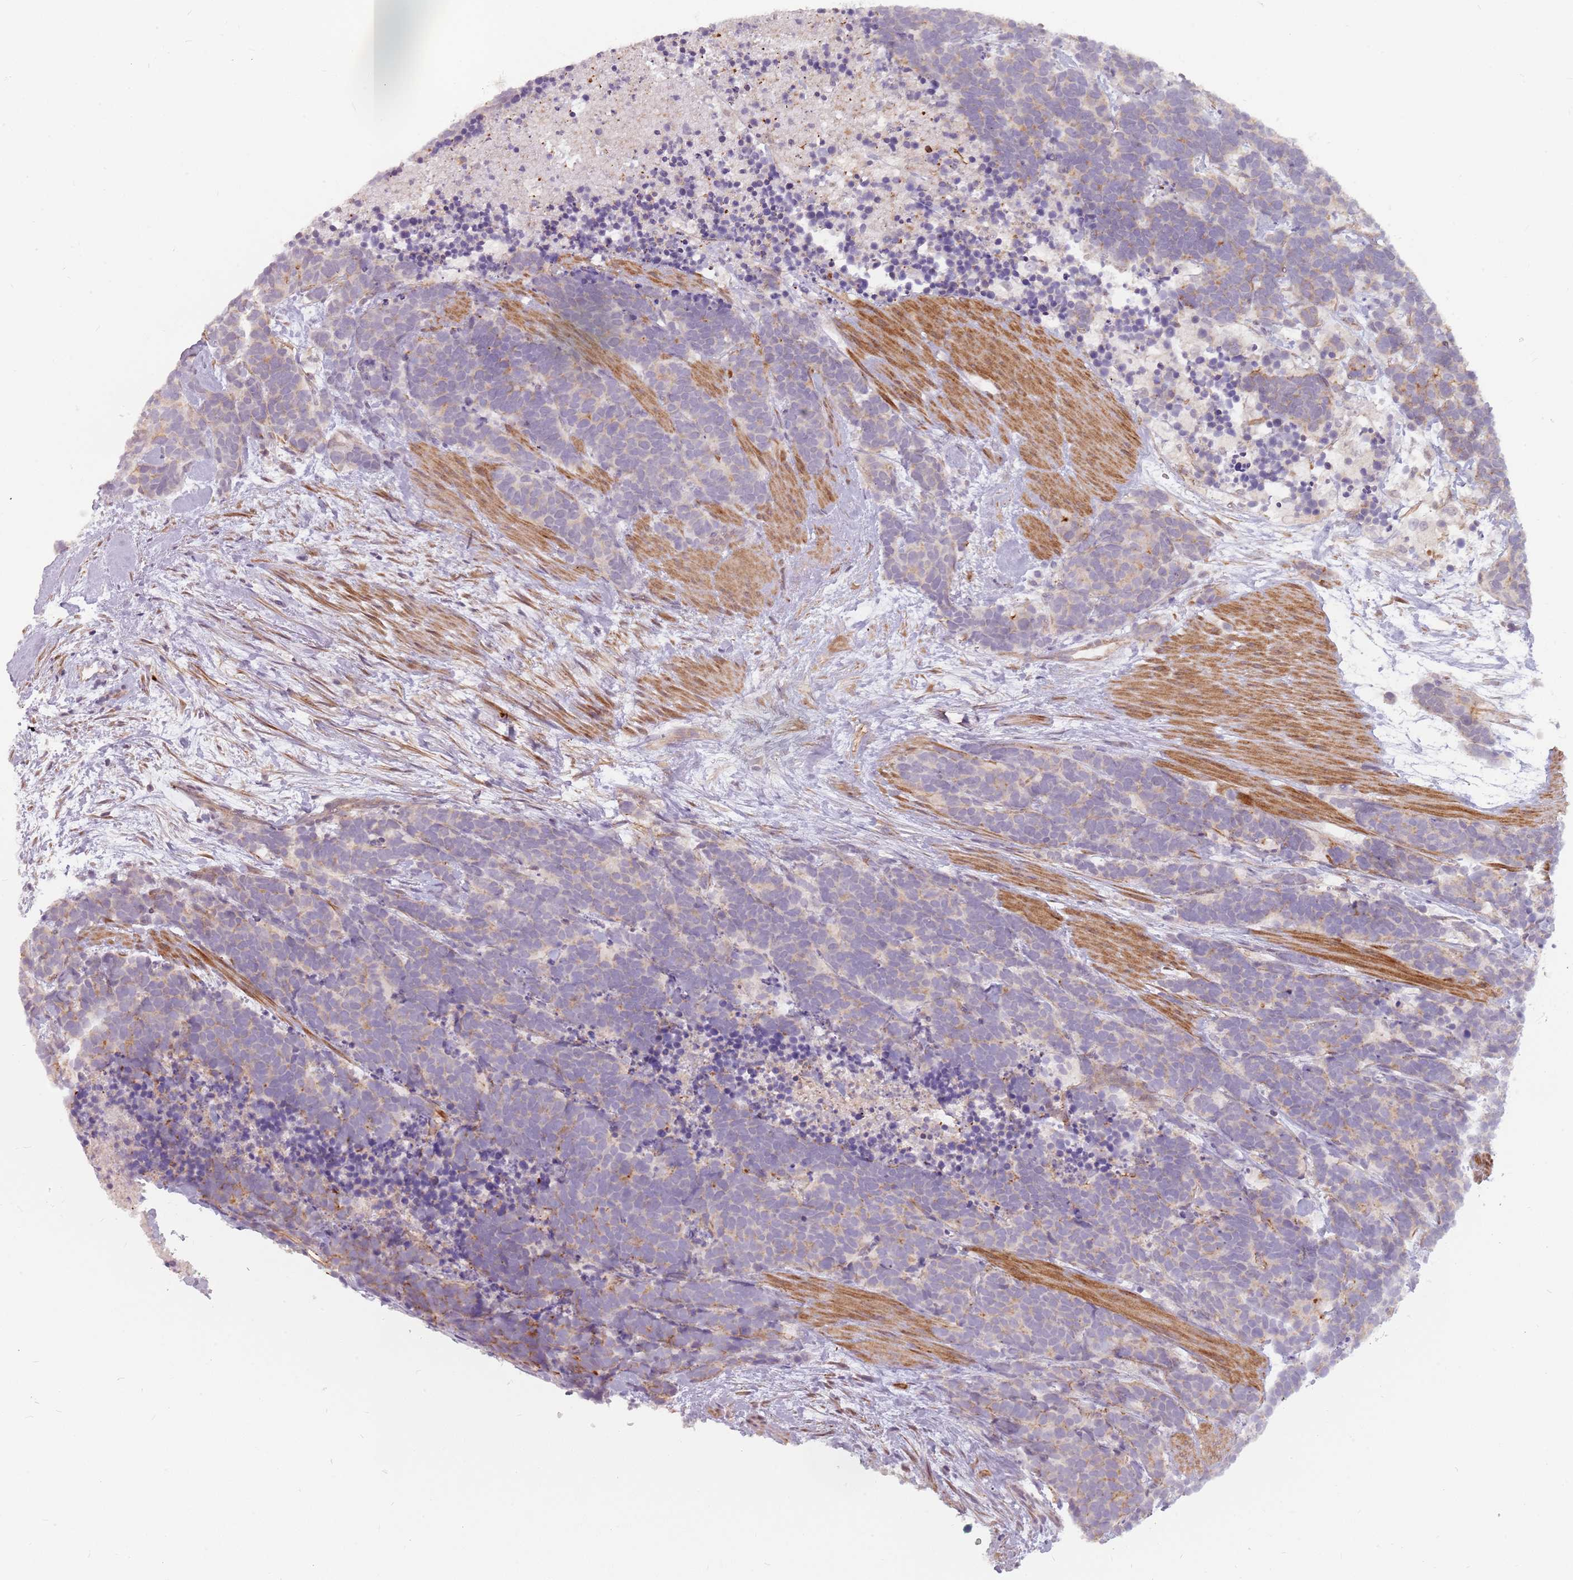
{"staining": {"intensity": "negative", "quantity": "none", "location": "none"}, "tissue": "carcinoid", "cell_type": "Tumor cells", "image_type": "cancer", "snomed": [{"axis": "morphology", "description": "Carcinoma, NOS"}, {"axis": "morphology", "description": "Carcinoid, malignant, NOS"}, {"axis": "topography", "description": "Prostate"}], "caption": "This is an immunohistochemistry (IHC) histopathology image of human carcinoid (malignant). There is no staining in tumor cells.", "gene": "PPP1R14C", "patient": {"sex": "male", "age": 57}}